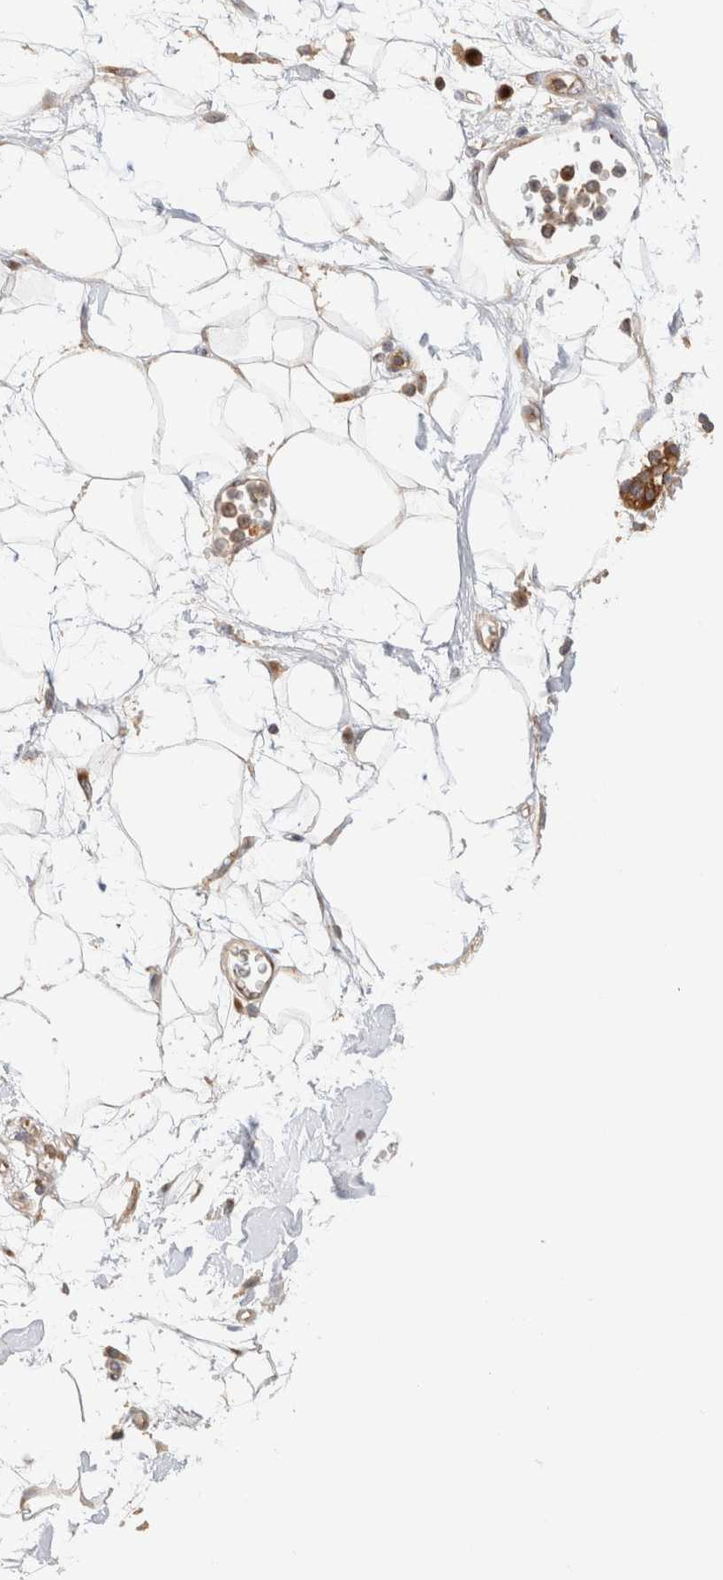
{"staining": {"intensity": "moderate", "quantity": ">75%", "location": "cytoplasmic/membranous"}, "tissue": "adipose tissue", "cell_type": "Adipocytes", "image_type": "normal", "snomed": [{"axis": "morphology", "description": "Normal tissue, NOS"}, {"axis": "morphology", "description": "Adenocarcinoma, NOS"}, {"axis": "topography", "description": "Duodenum"}, {"axis": "topography", "description": "Peripheral nerve tissue"}], "caption": "This histopathology image reveals benign adipose tissue stained with IHC to label a protein in brown. The cytoplasmic/membranous of adipocytes show moderate positivity for the protein. Nuclei are counter-stained blue.", "gene": "RABEP1", "patient": {"sex": "female", "age": 60}}